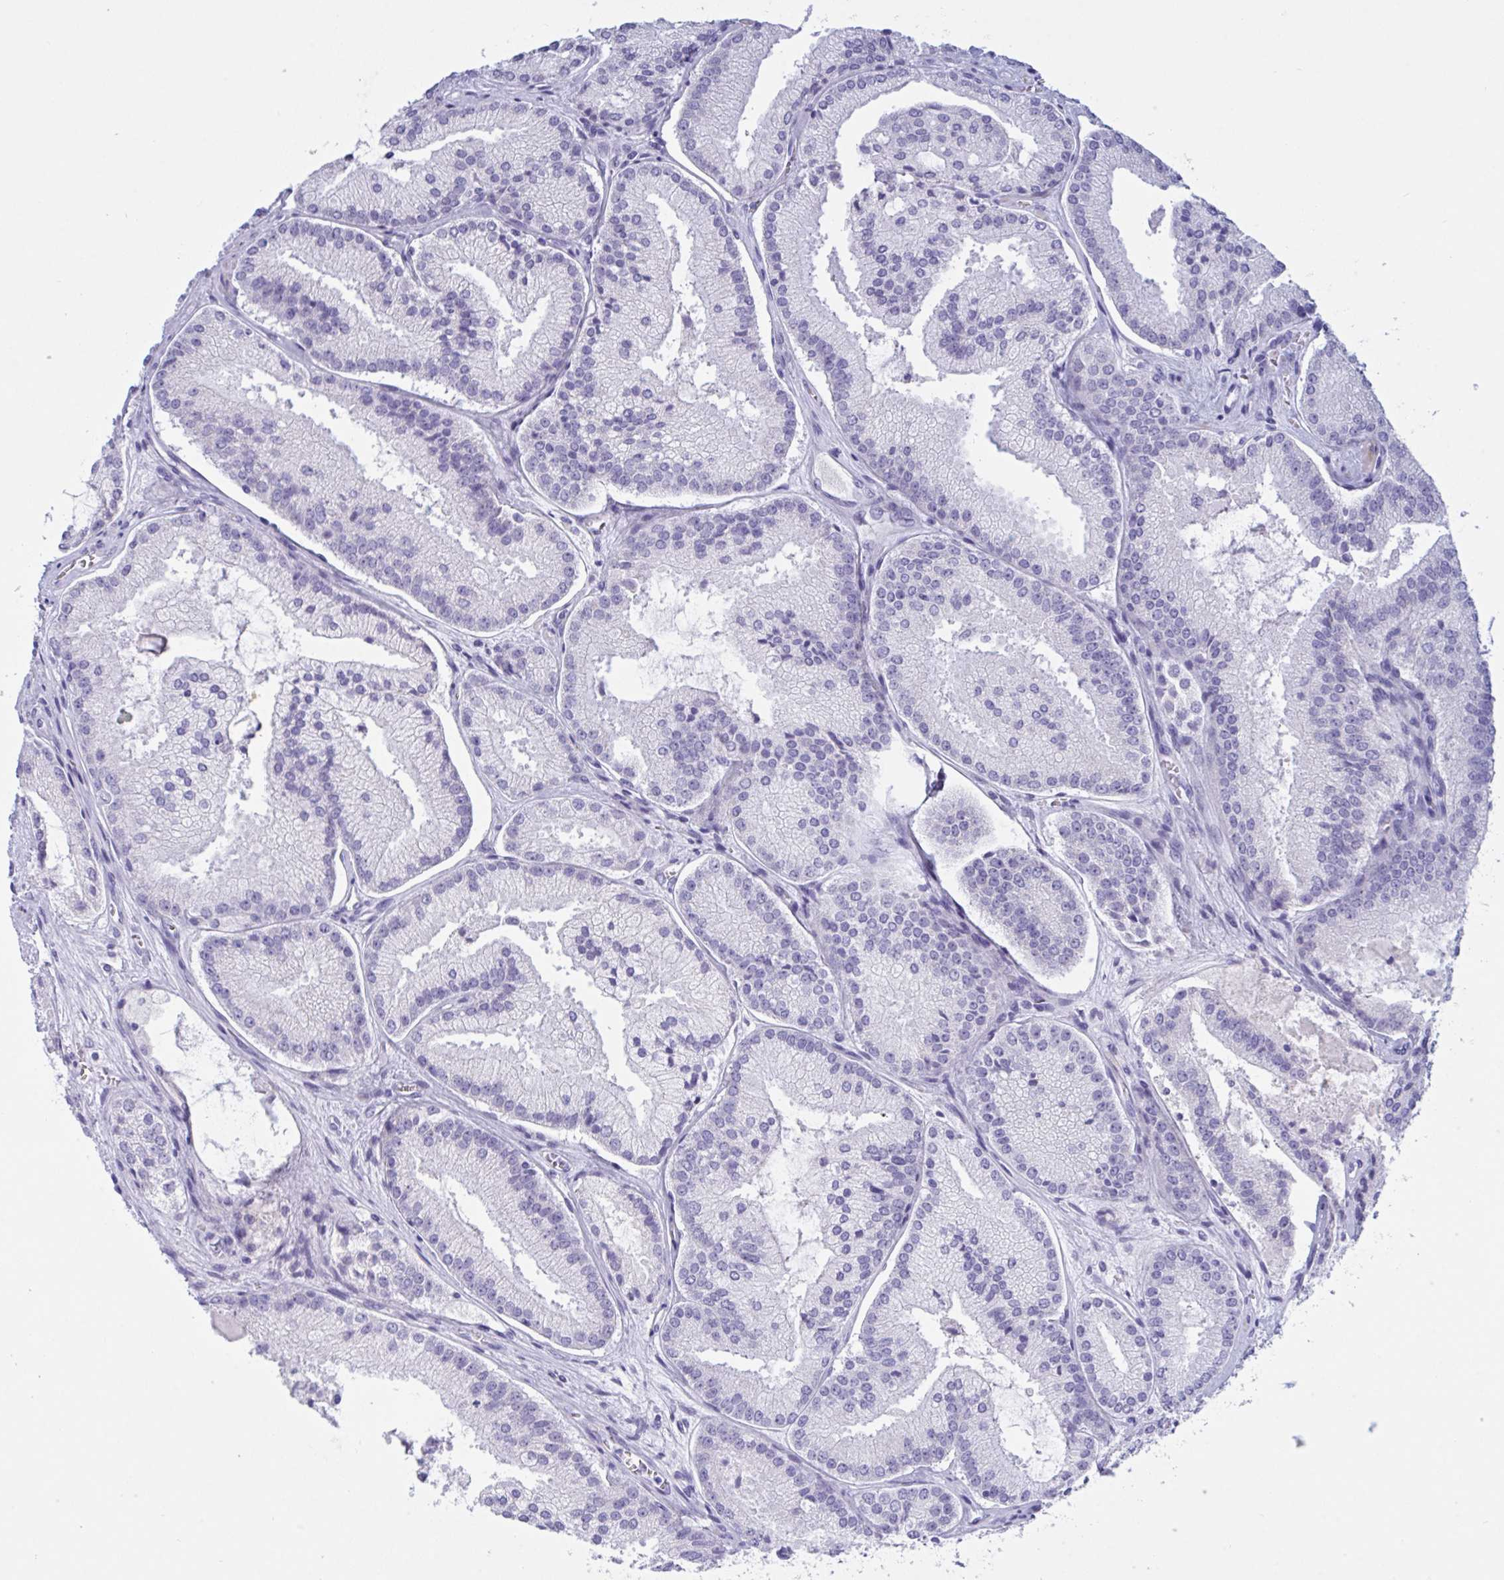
{"staining": {"intensity": "negative", "quantity": "none", "location": "none"}, "tissue": "prostate cancer", "cell_type": "Tumor cells", "image_type": "cancer", "snomed": [{"axis": "morphology", "description": "Adenocarcinoma, High grade"}, {"axis": "topography", "description": "Prostate"}], "caption": "IHC of human high-grade adenocarcinoma (prostate) demonstrates no expression in tumor cells.", "gene": "OXLD1", "patient": {"sex": "male", "age": 73}}